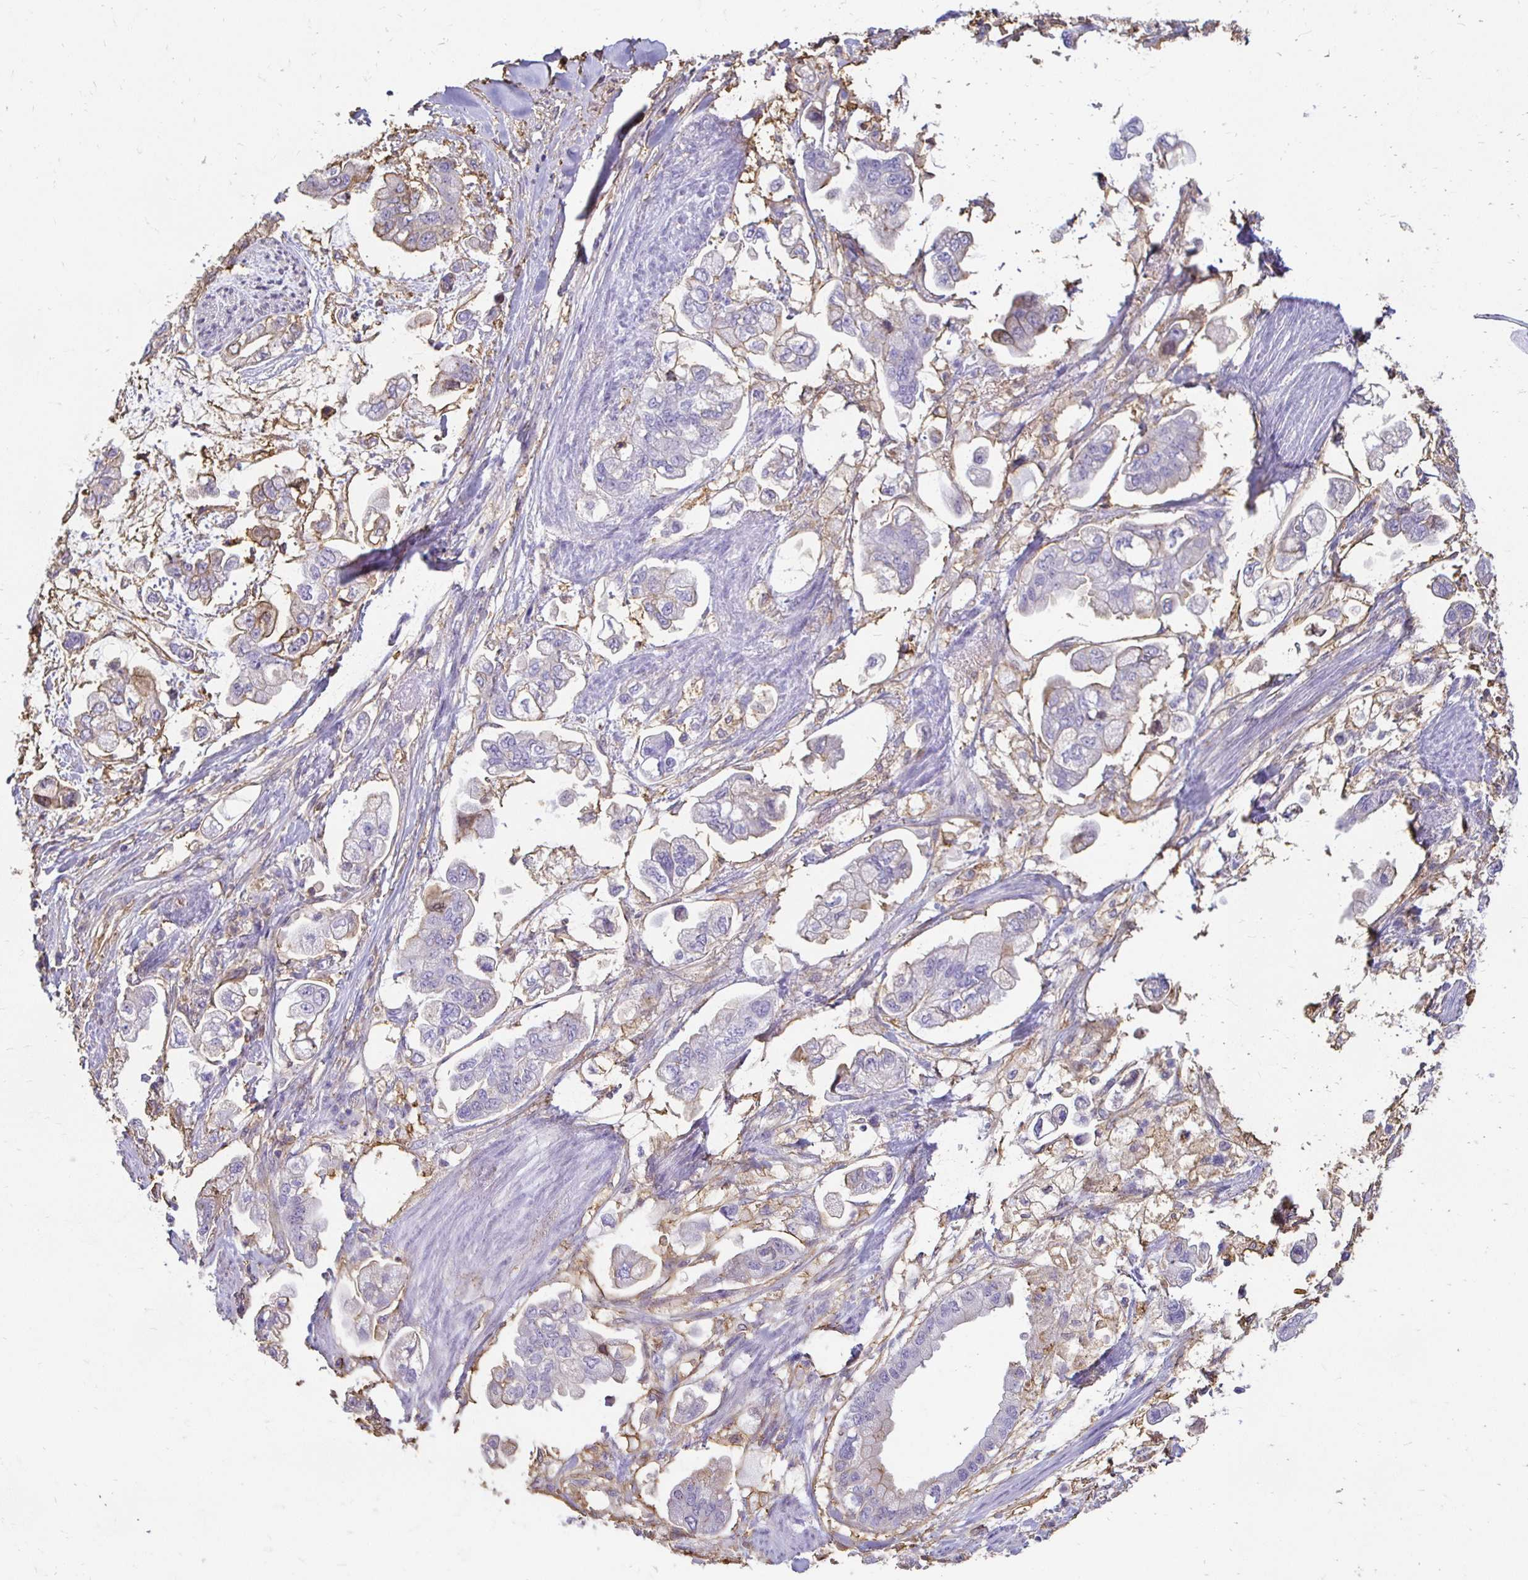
{"staining": {"intensity": "negative", "quantity": "none", "location": "none"}, "tissue": "stomach cancer", "cell_type": "Tumor cells", "image_type": "cancer", "snomed": [{"axis": "morphology", "description": "Adenocarcinoma, NOS"}, {"axis": "topography", "description": "Stomach"}], "caption": "High magnification brightfield microscopy of stomach cancer stained with DAB (brown) and counterstained with hematoxylin (blue): tumor cells show no significant positivity. Nuclei are stained in blue.", "gene": "TAS1R3", "patient": {"sex": "male", "age": 62}}